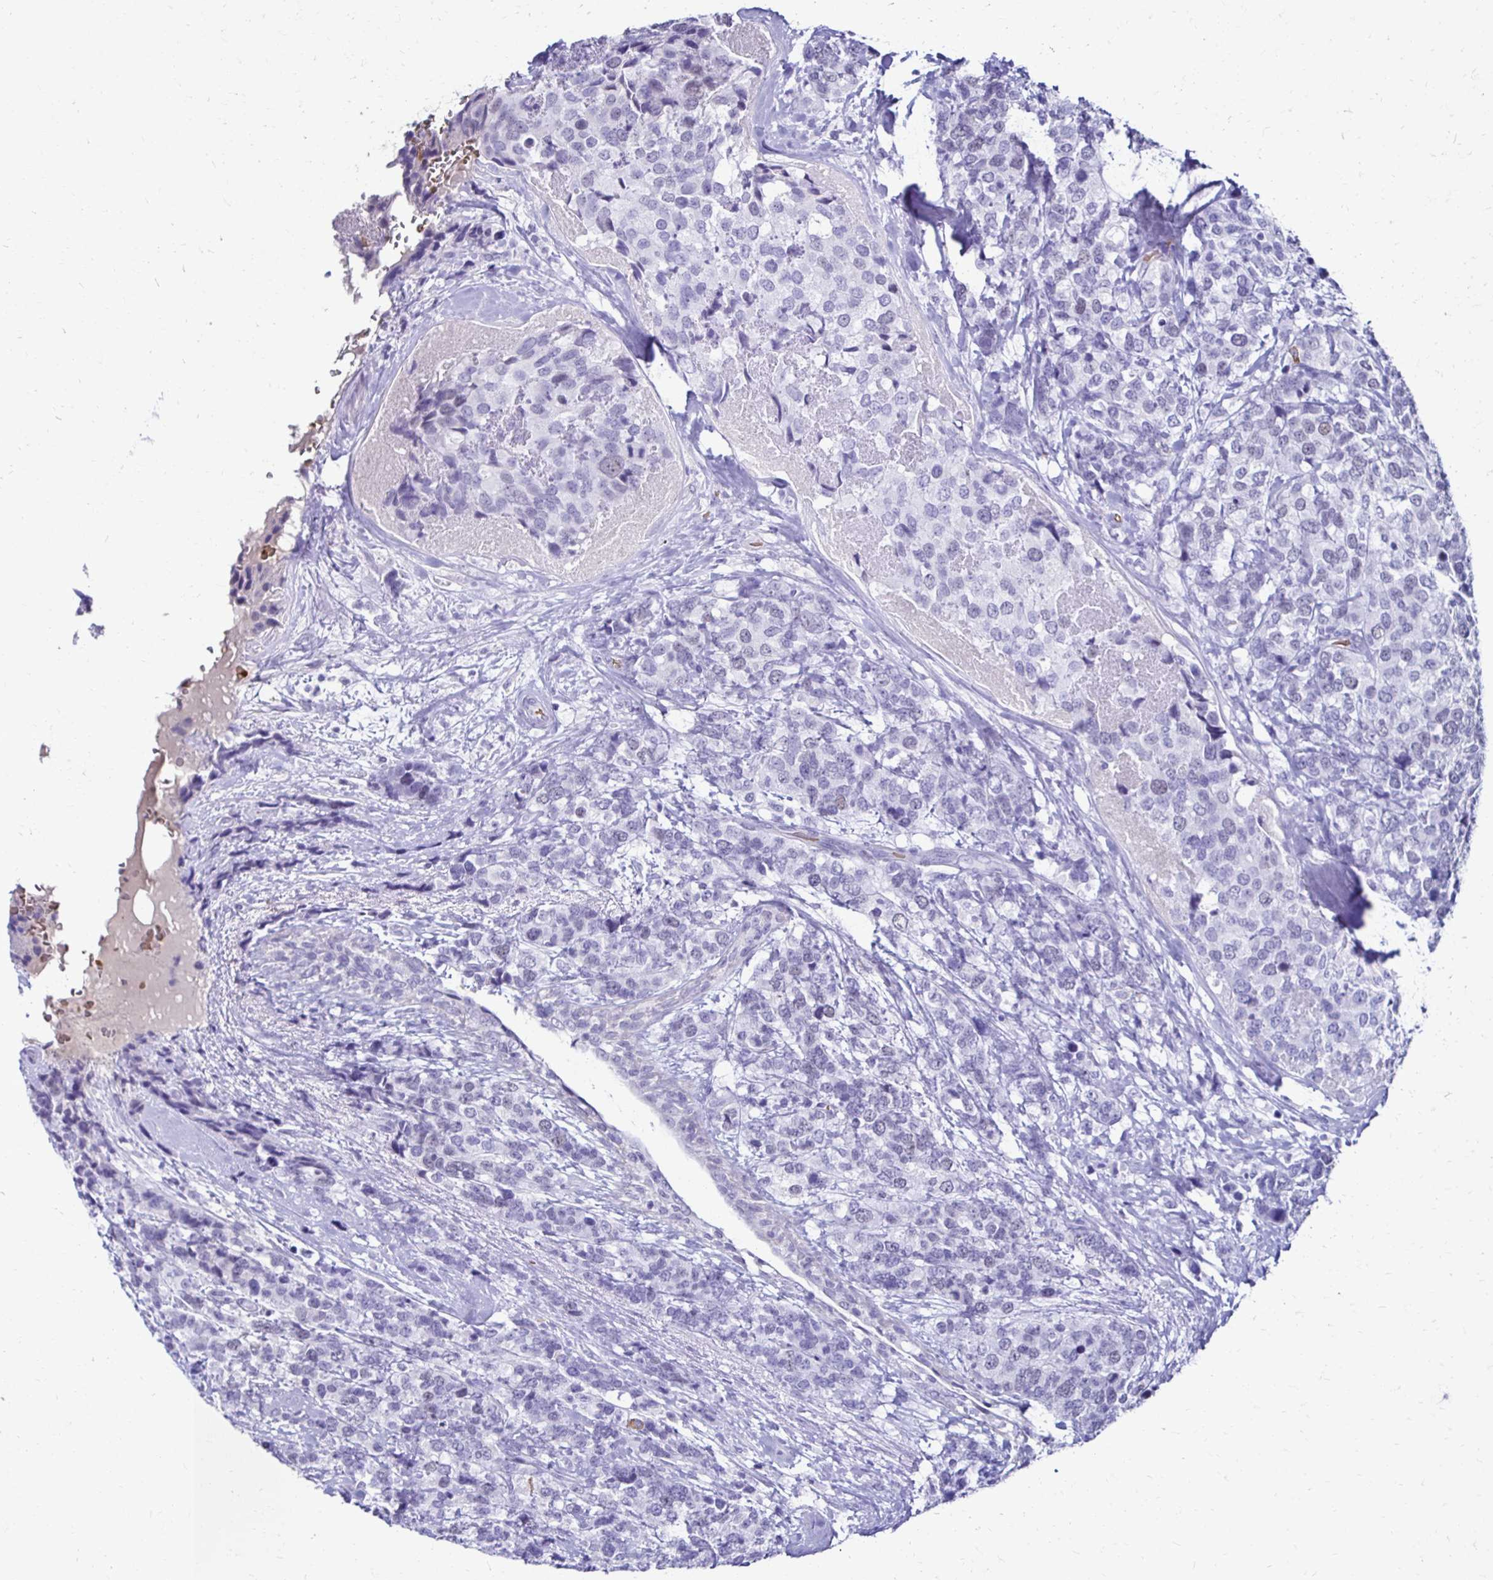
{"staining": {"intensity": "negative", "quantity": "none", "location": "none"}, "tissue": "breast cancer", "cell_type": "Tumor cells", "image_type": "cancer", "snomed": [{"axis": "morphology", "description": "Lobular carcinoma"}, {"axis": "topography", "description": "Breast"}], "caption": "Breast cancer was stained to show a protein in brown. There is no significant positivity in tumor cells.", "gene": "RHBDL3", "patient": {"sex": "female", "age": 59}}